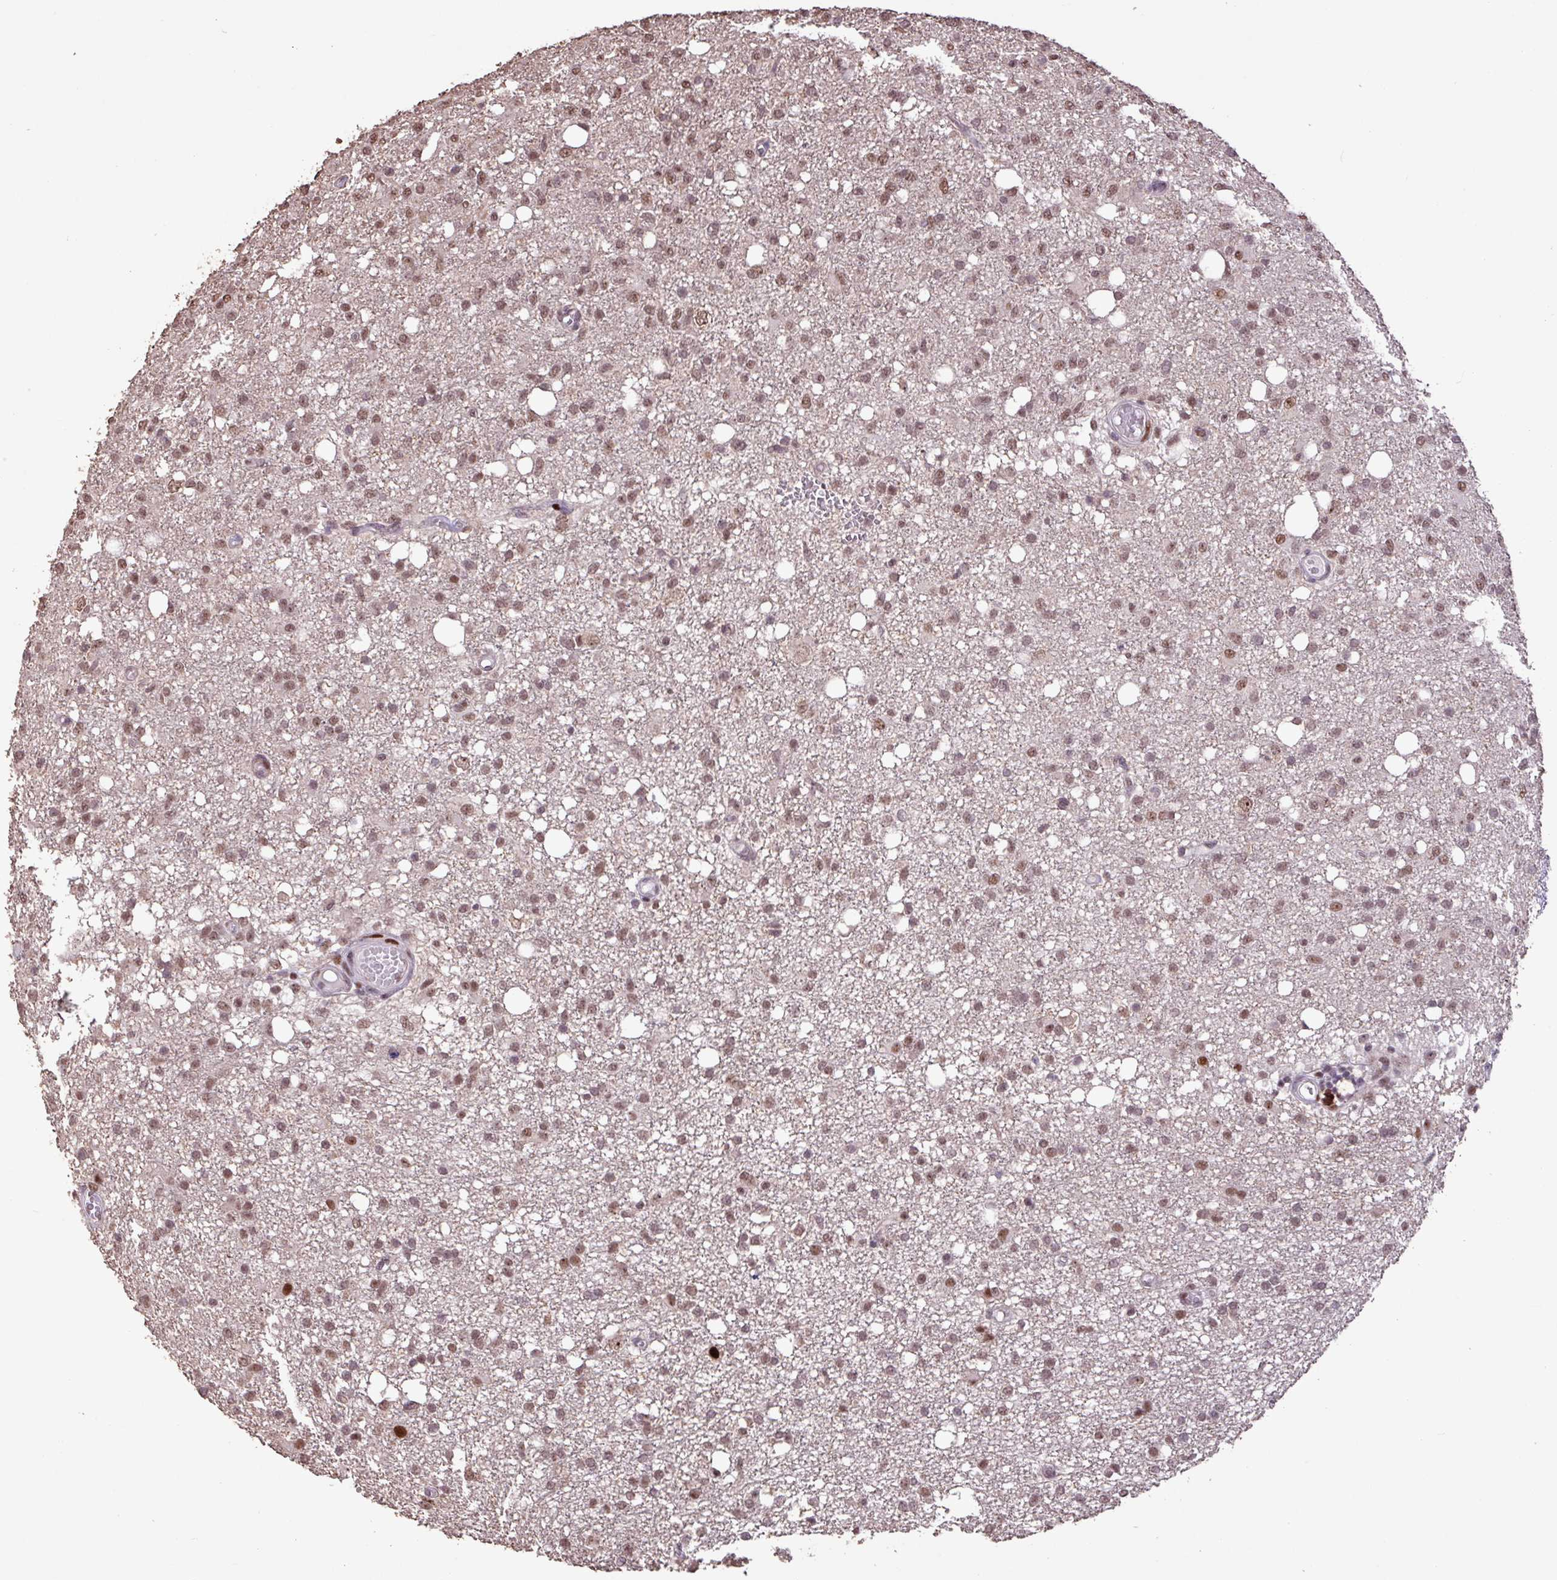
{"staining": {"intensity": "moderate", "quantity": ">75%", "location": "nuclear"}, "tissue": "glioma", "cell_type": "Tumor cells", "image_type": "cancer", "snomed": [{"axis": "morphology", "description": "Glioma, malignant, High grade"}, {"axis": "topography", "description": "Brain"}], "caption": "The histopathology image exhibits staining of malignant glioma (high-grade), revealing moderate nuclear protein positivity (brown color) within tumor cells.", "gene": "ZNF709", "patient": {"sex": "female", "age": 59}}